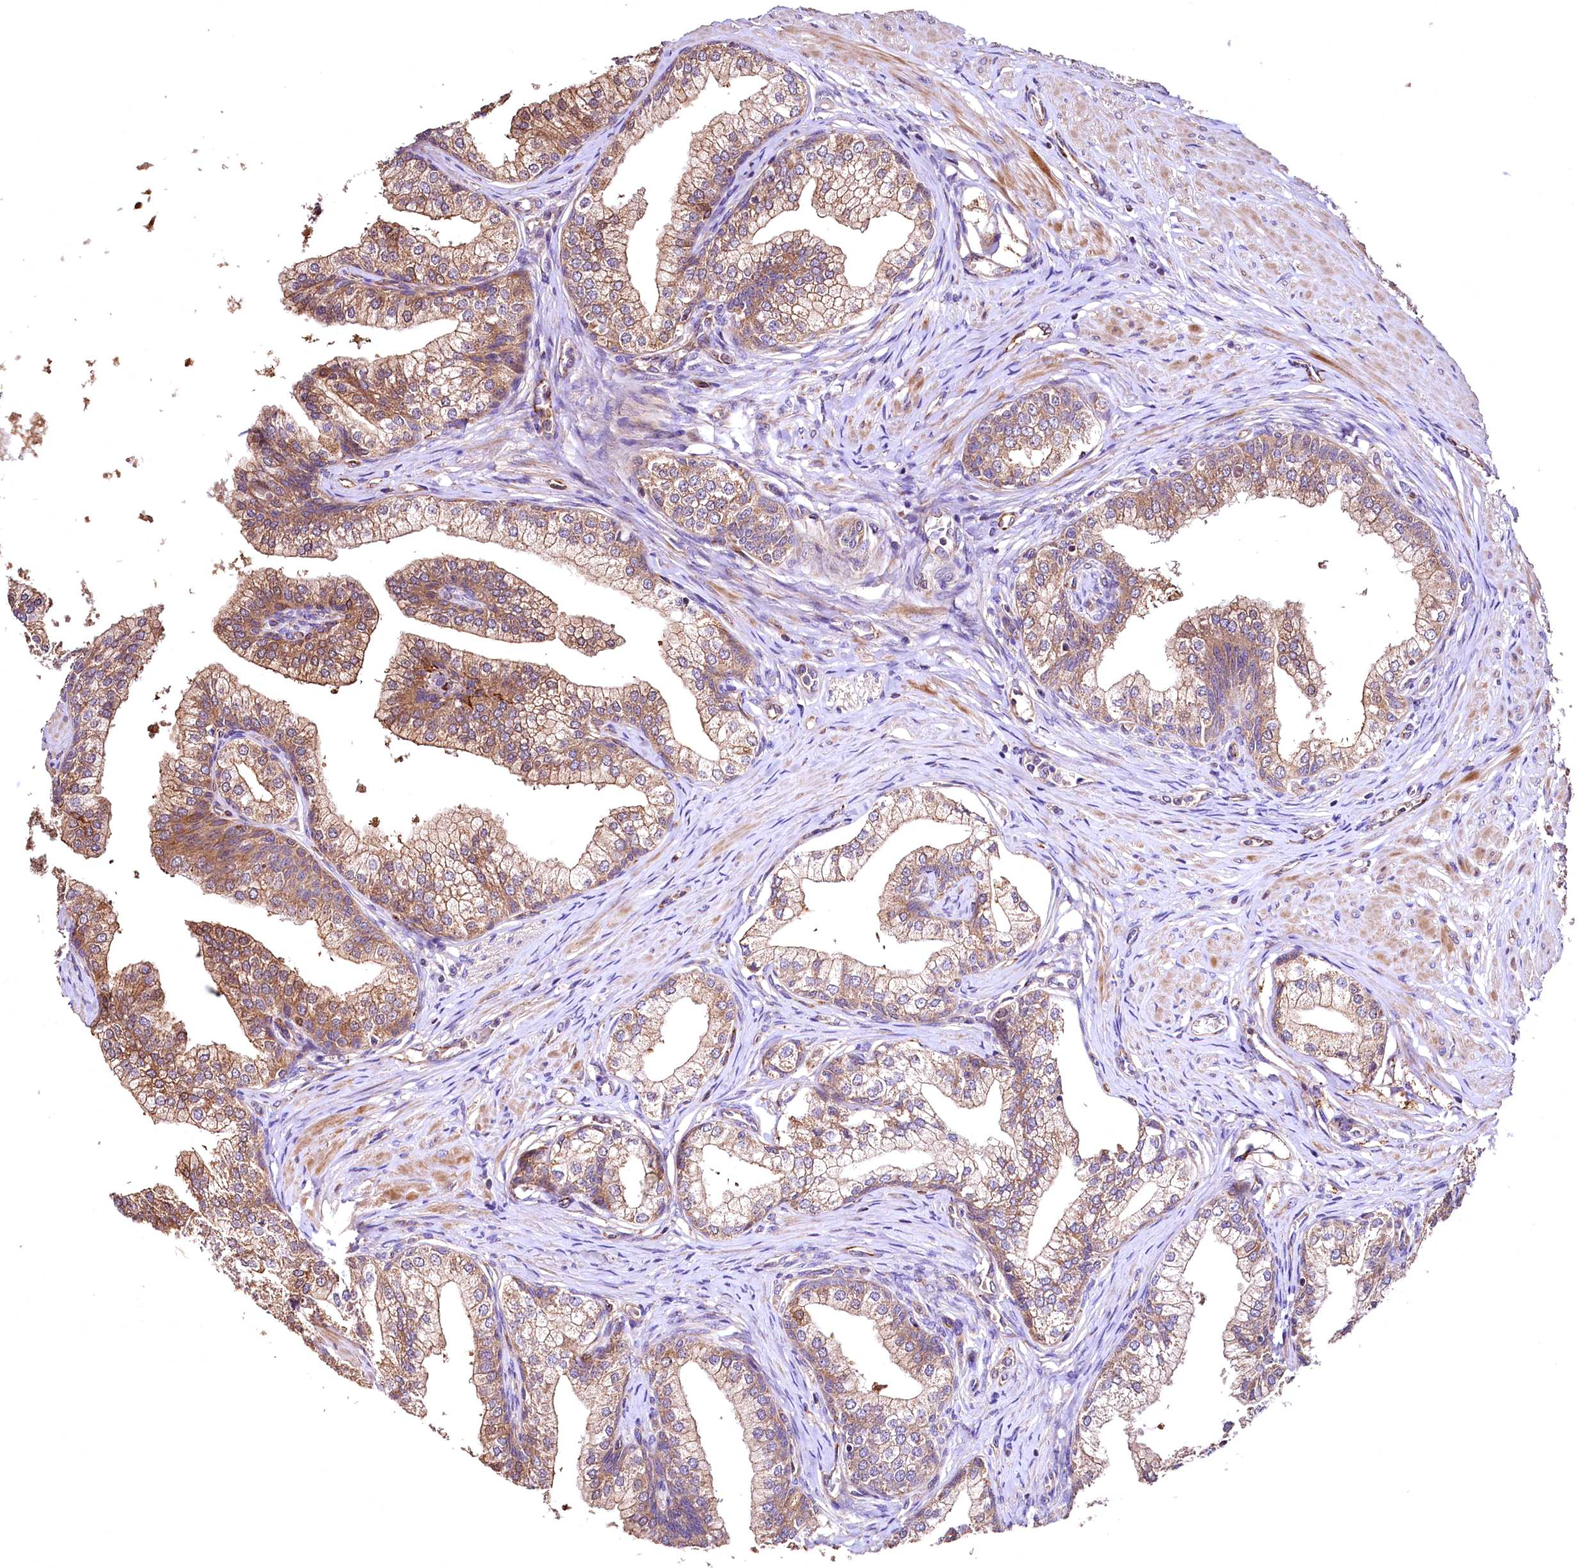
{"staining": {"intensity": "moderate", "quantity": ">75%", "location": "cytoplasmic/membranous"}, "tissue": "prostate", "cell_type": "Glandular cells", "image_type": "normal", "snomed": [{"axis": "morphology", "description": "Normal tissue, NOS"}, {"axis": "topography", "description": "Prostate"}], "caption": "Protein expression analysis of benign prostate reveals moderate cytoplasmic/membranous positivity in approximately >75% of glandular cells.", "gene": "RASSF1", "patient": {"sex": "male", "age": 60}}